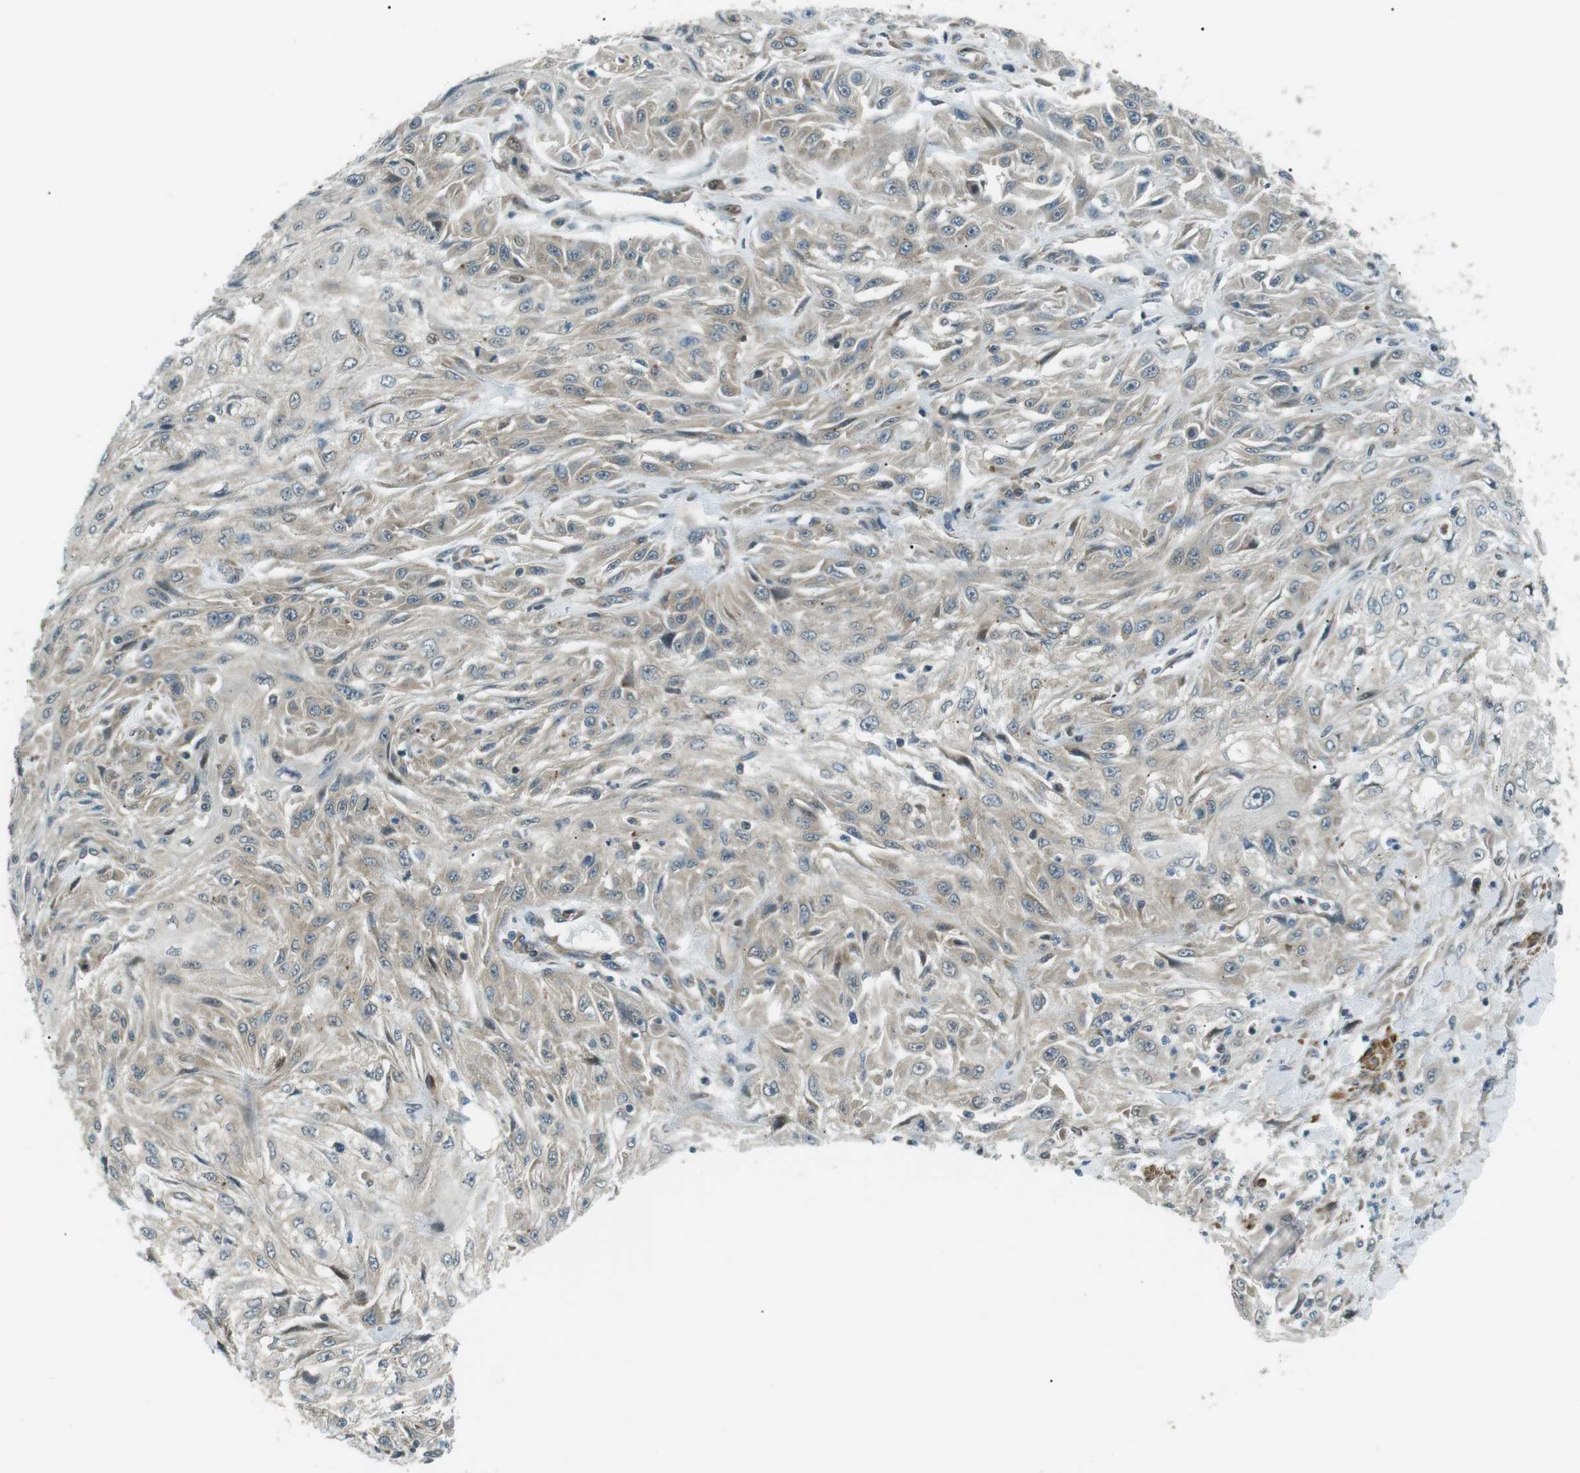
{"staining": {"intensity": "weak", "quantity": "25%-75%", "location": "cytoplasmic/membranous,nuclear"}, "tissue": "skin cancer", "cell_type": "Tumor cells", "image_type": "cancer", "snomed": [{"axis": "morphology", "description": "Squamous cell carcinoma, NOS"}, {"axis": "topography", "description": "Skin"}], "caption": "A brown stain highlights weak cytoplasmic/membranous and nuclear staining of a protein in skin squamous cell carcinoma tumor cells. Ihc stains the protein in brown and the nuclei are stained blue.", "gene": "TMEM74", "patient": {"sex": "male", "age": 75}}